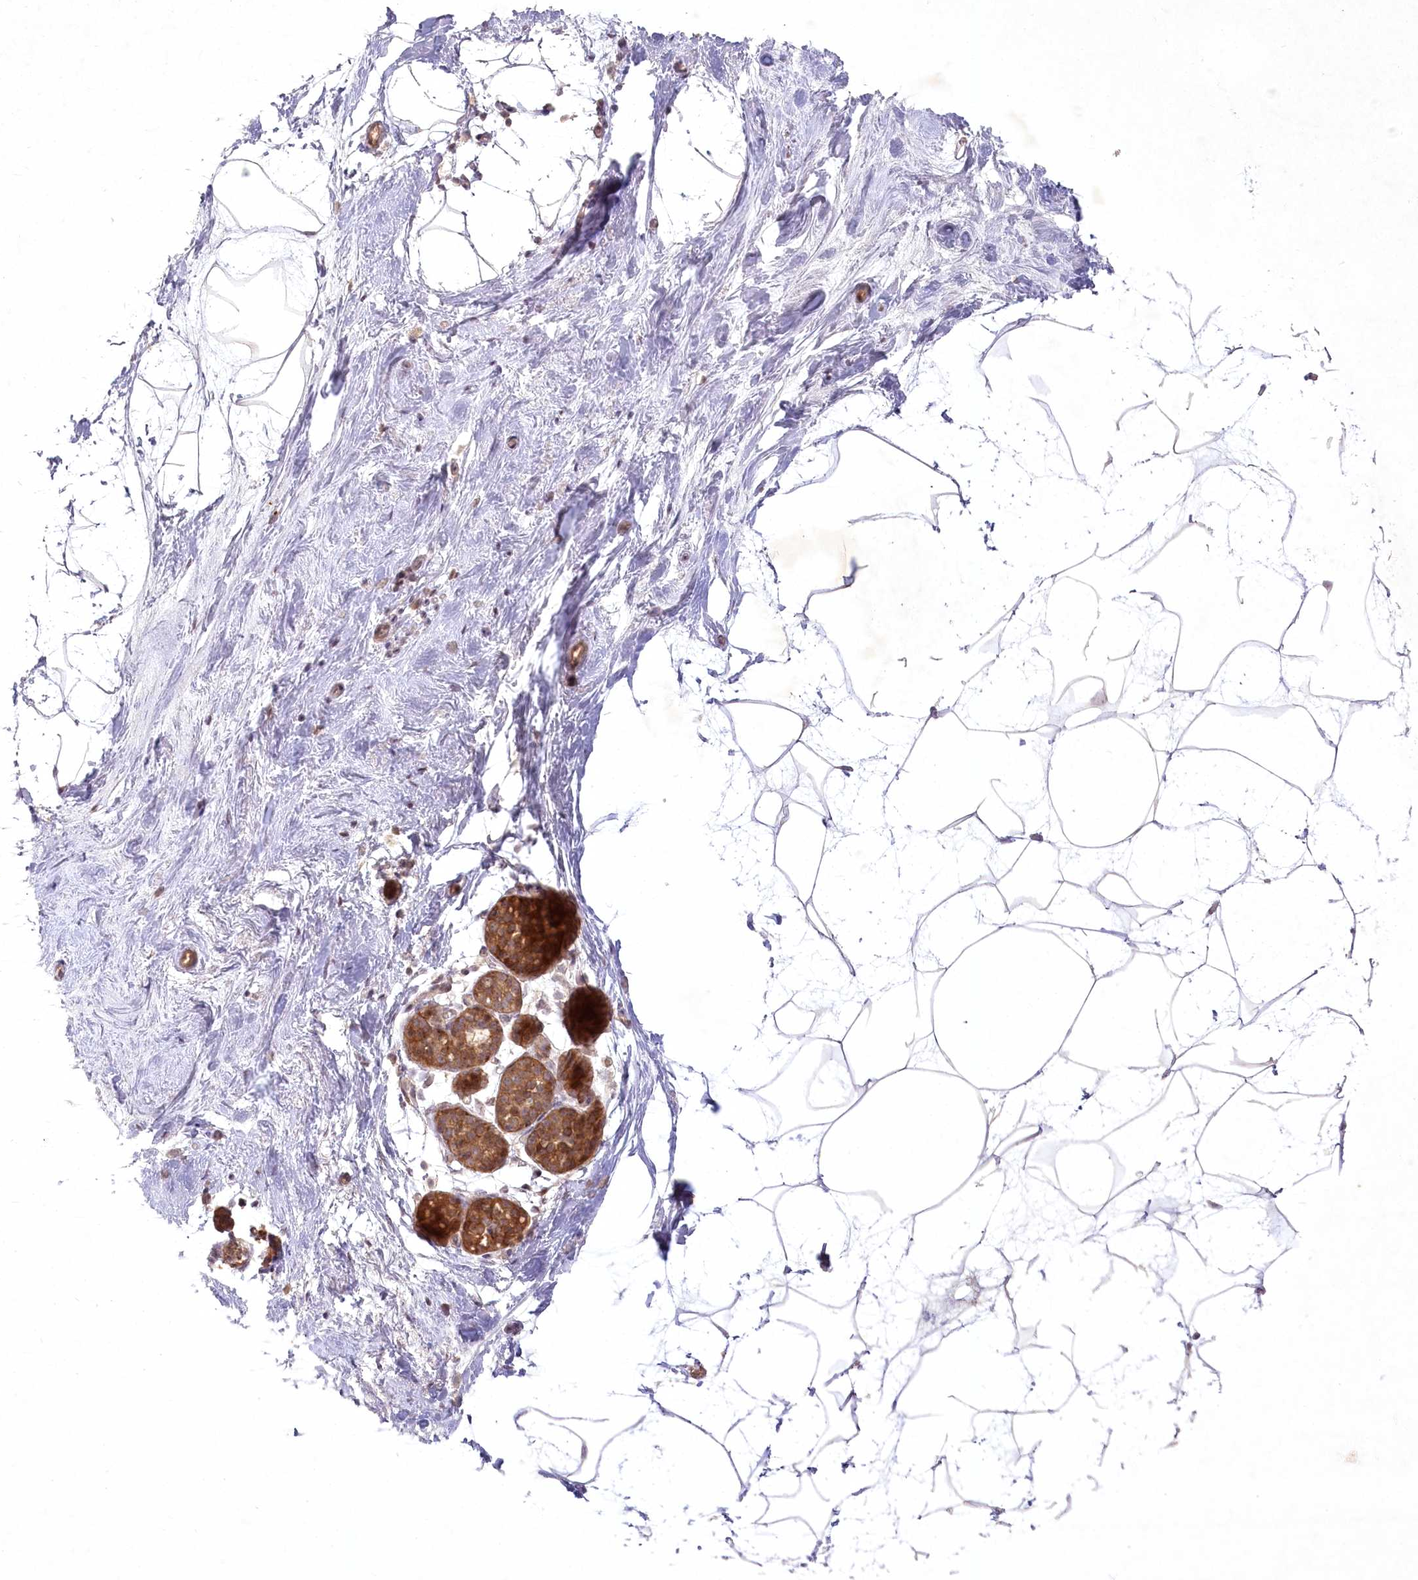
{"staining": {"intensity": "negative", "quantity": "none", "location": "none"}, "tissue": "breast", "cell_type": "Adipocytes", "image_type": "normal", "snomed": [{"axis": "morphology", "description": "Normal tissue, NOS"}, {"axis": "topography", "description": "Breast"}], "caption": "Immunohistochemistry photomicrograph of normal breast: breast stained with DAB (3,3'-diaminobenzidine) reveals no significant protein staining in adipocytes. (Stains: DAB (3,3'-diaminobenzidine) immunohistochemistry (IHC) with hematoxylin counter stain, Microscopy: brightfield microscopy at high magnification).", "gene": "SH2D3A", "patient": {"sex": "female", "age": 62}}